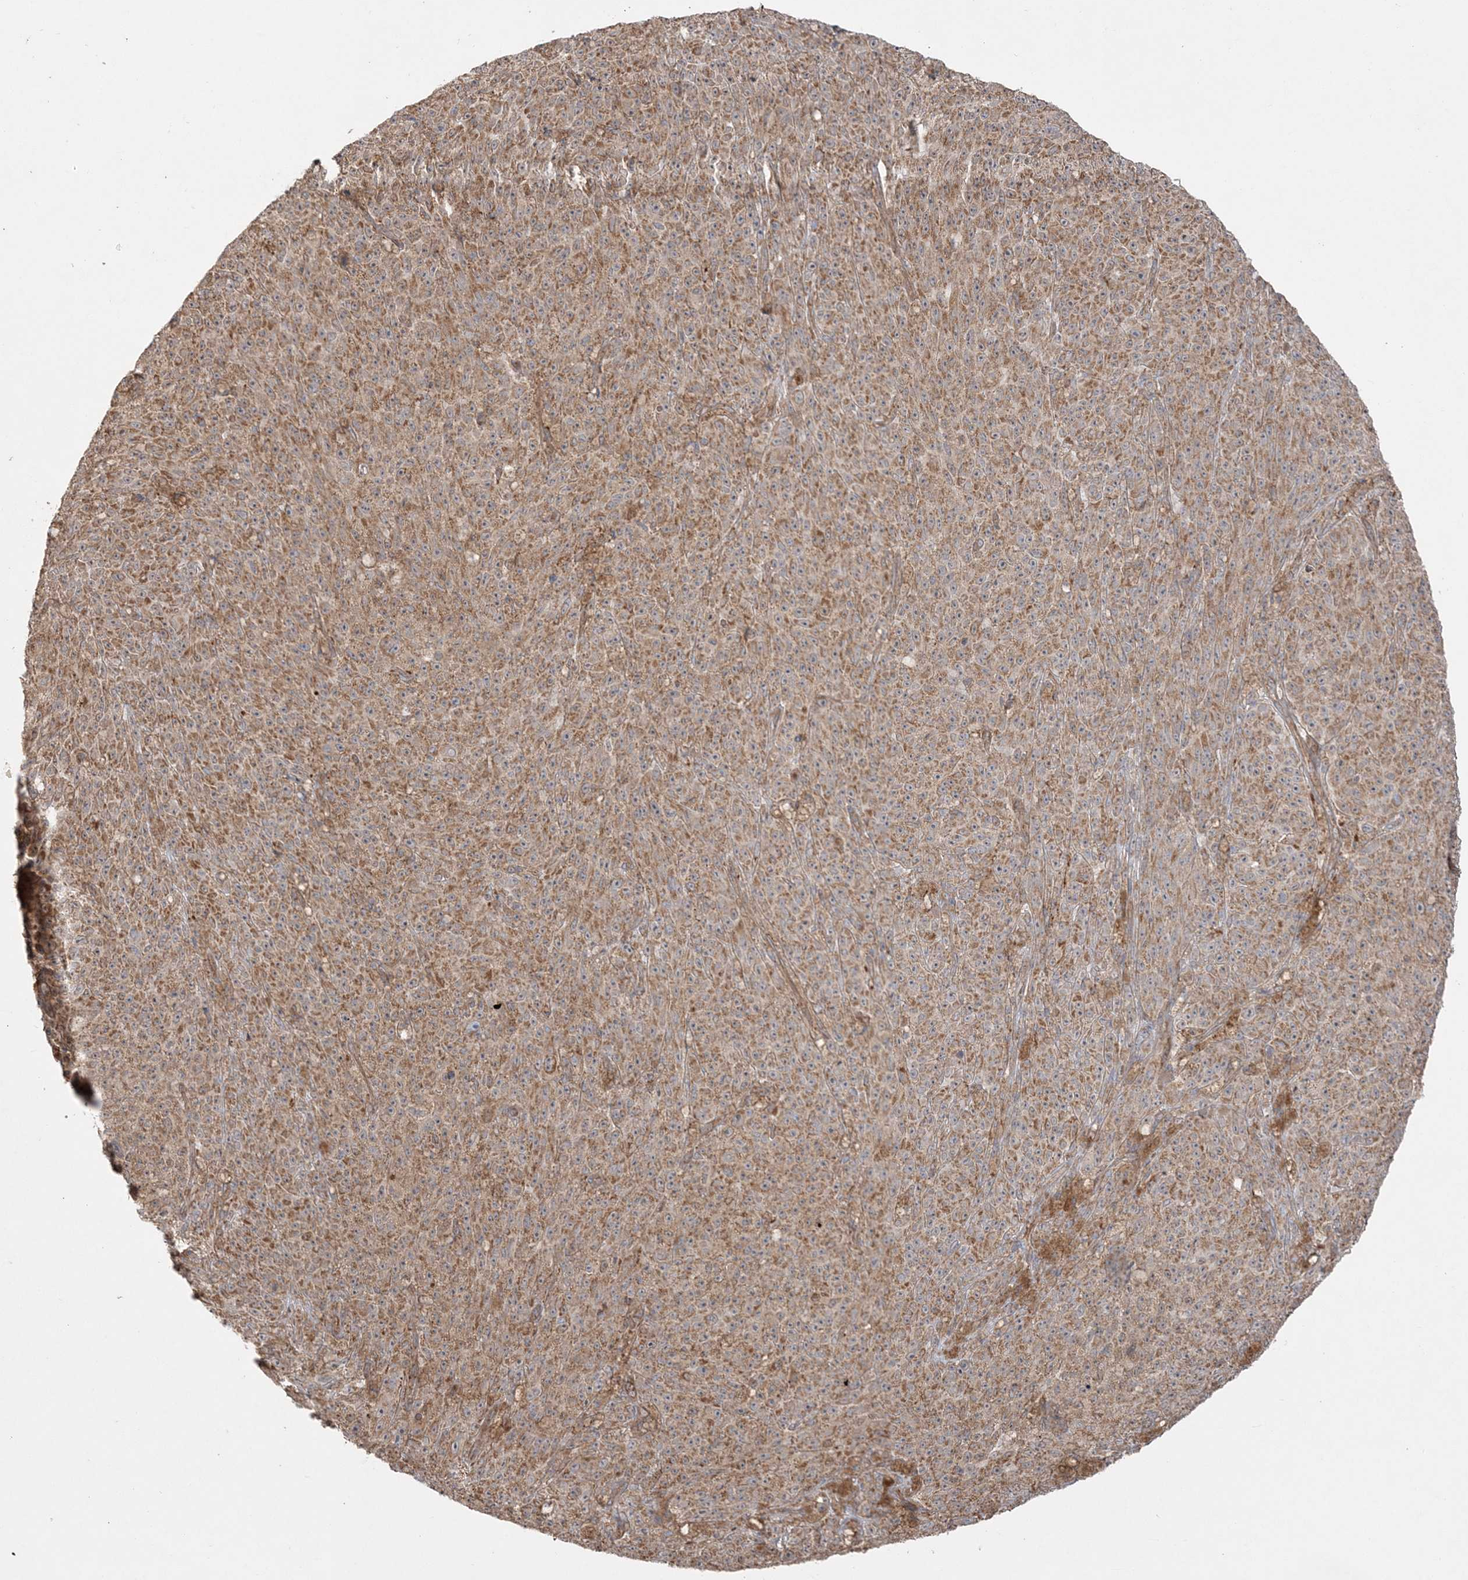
{"staining": {"intensity": "moderate", "quantity": ">75%", "location": "cytoplasmic/membranous"}, "tissue": "melanoma", "cell_type": "Tumor cells", "image_type": "cancer", "snomed": [{"axis": "morphology", "description": "Malignant melanoma, NOS"}, {"axis": "topography", "description": "Skin"}], "caption": "An immunohistochemistry image of neoplastic tissue is shown. Protein staining in brown highlights moderate cytoplasmic/membranous positivity in malignant melanoma within tumor cells.", "gene": "SCLT1", "patient": {"sex": "female", "age": 82}}